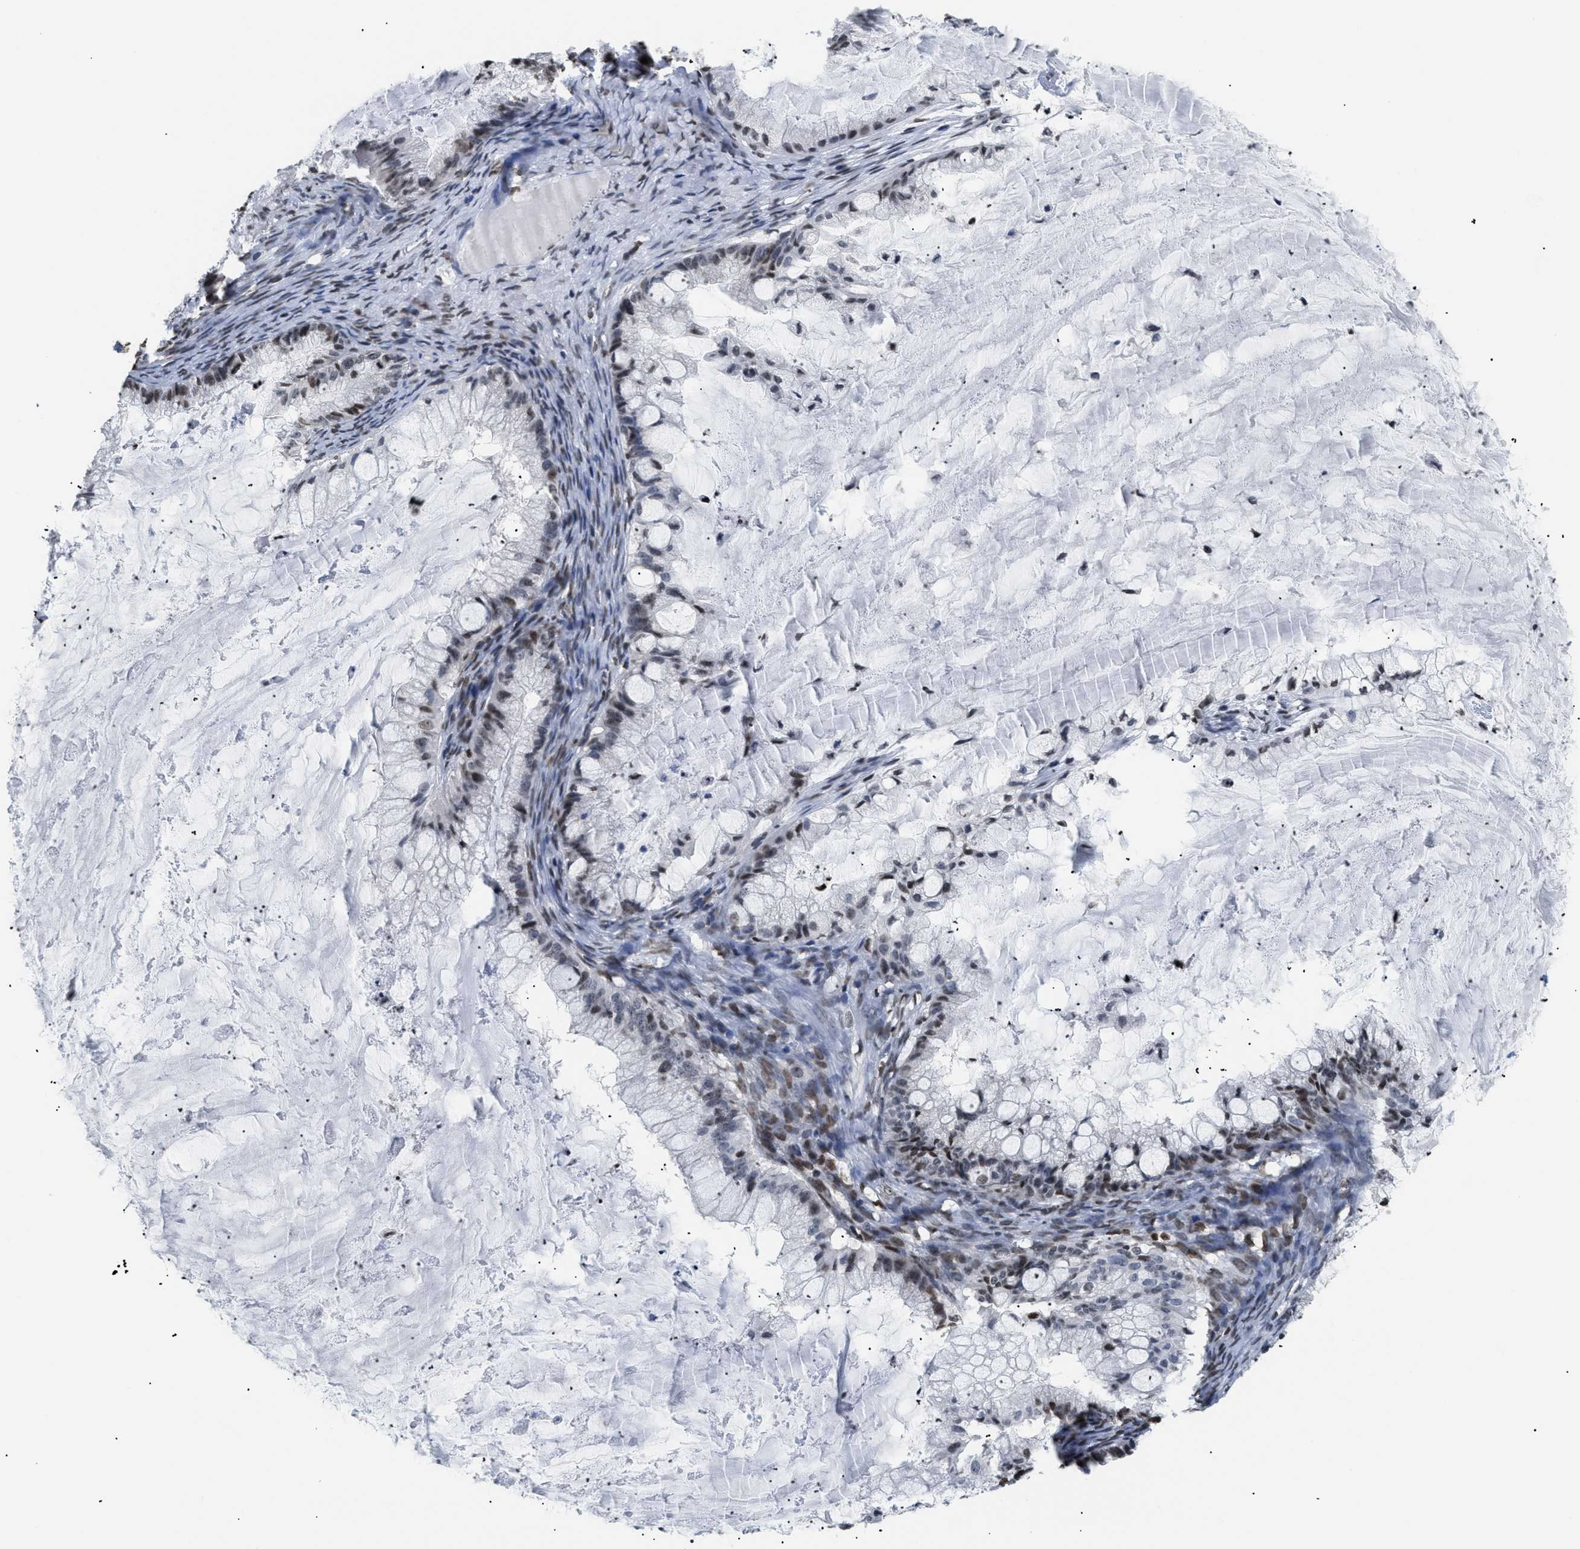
{"staining": {"intensity": "weak", "quantity": ">75%", "location": "nuclear"}, "tissue": "ovarian cancer", "cell_type": "Tumor cells", "image_type": "cancer", "snomed": [{"axis": "morphology", "description": "Cystadenocarcinoma, mucinous, NOS"}, {"axis": "topography", "description": "Ovary"}], "caption": "The histopathology image demonstrates staining of mucinous cystadenocarcinoma (ovarian), revealing weak nuclear protein positivity (brown color) within tumor cells. The staining was performed using DAB (3,3'-diaminobenzidine) to visualize the protein expression in brown, while the nuclei were stained in blue with hematoxylin (Magnification: 20x).", "gene": "HMGN2", "patient": {"sex": "female", "age": 57}}